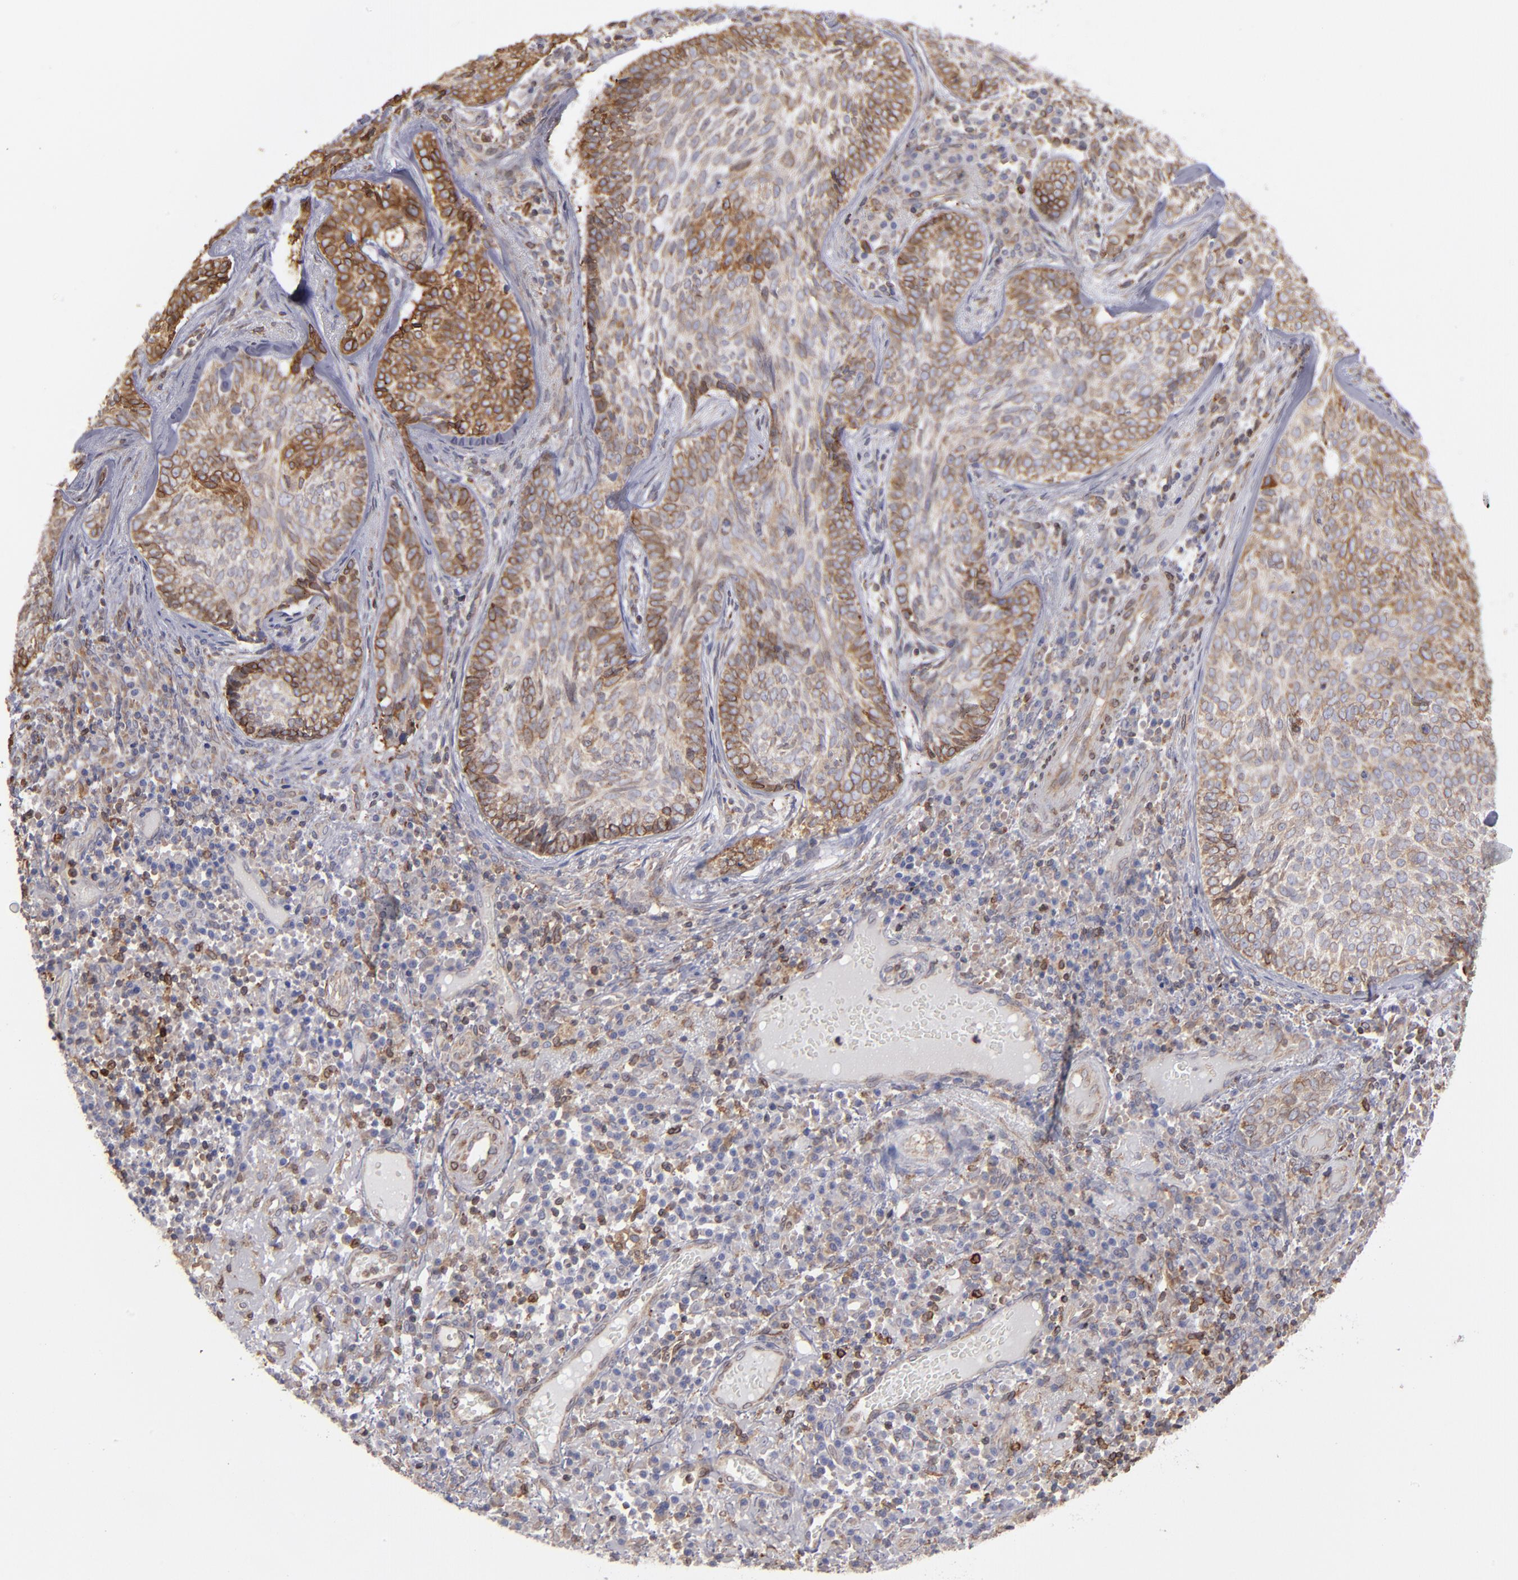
{"staining": {"intensity": "moderate", "quantity": ">75%", "location": "cytoplasmic/membranous"}, "tissue": "skin cancer", "cell_type": "Tumor cells", "image_type": "cancer", "snomed": [{"axis": "morphology", "description": "Basal cell carcinoma"}, {"axis": "topography", "description": "Skin"}], "caption": "A medium amount of moderate cytoplasmic/membranous expression is present in about >75% of tumor cells in skin basal cell carcinoma tissue.", "gene": "TMX1", "patient": {"sex": "male", "age": 72}}